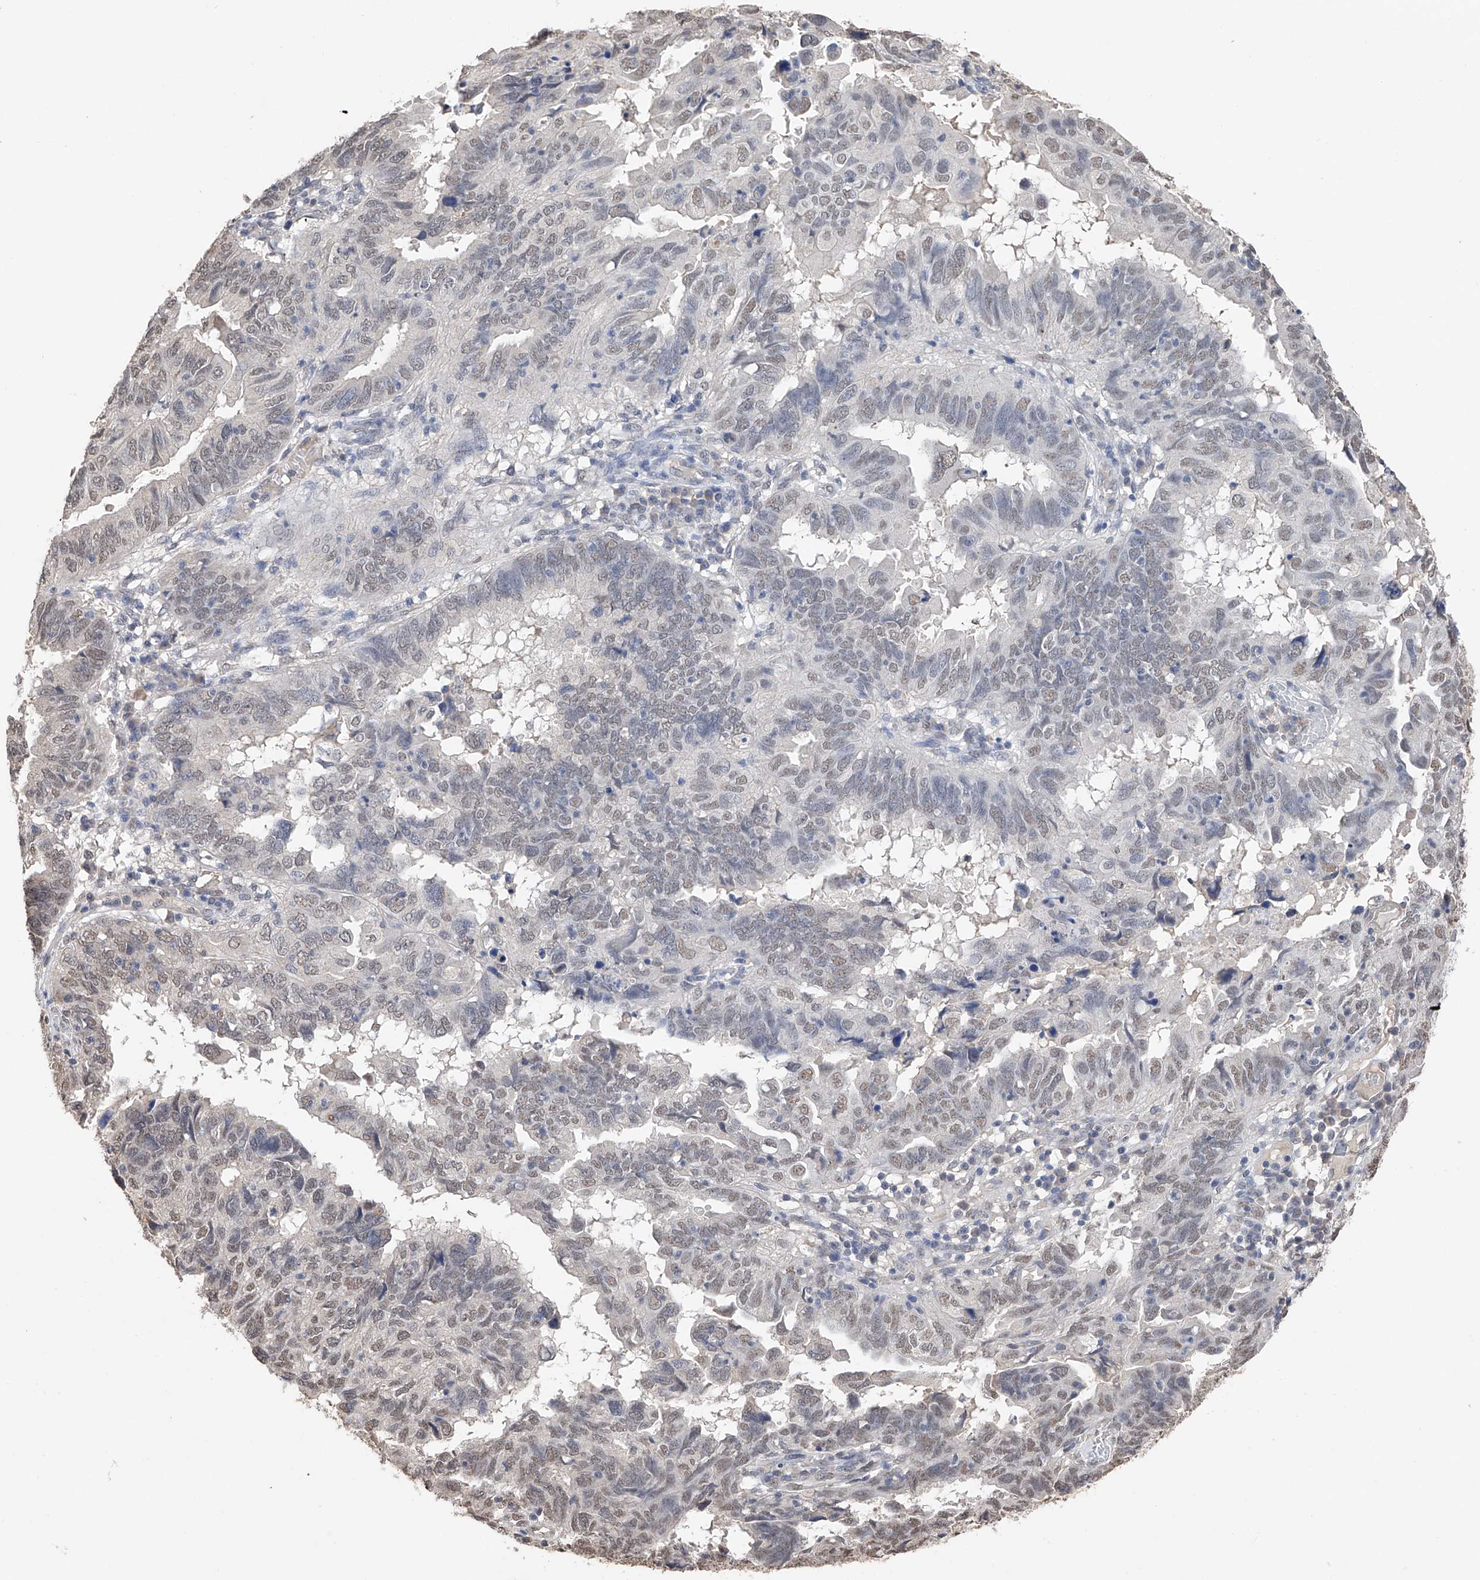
{"staining": {"intensity": "moderate", "quantity": "<25%", "location": "nuclear"}, "tissue": "endometrial cancer", "cell_type": "Tumor cells", "image_type": "cancer", "snomed": [{"axis": "morphology", "description": "Adenocarcinoma, NOS"}, {"axis": "topography", "description": "Uterus"}], "caption": "About <25% of tumor cells in human endometrial adenocarcinoma demonstrate moderate nuclear protein positivity as visualized by brown immunohistochemical staining.", "gene": "DMAP1", "patient": {"sex": "female", "age": 77}}